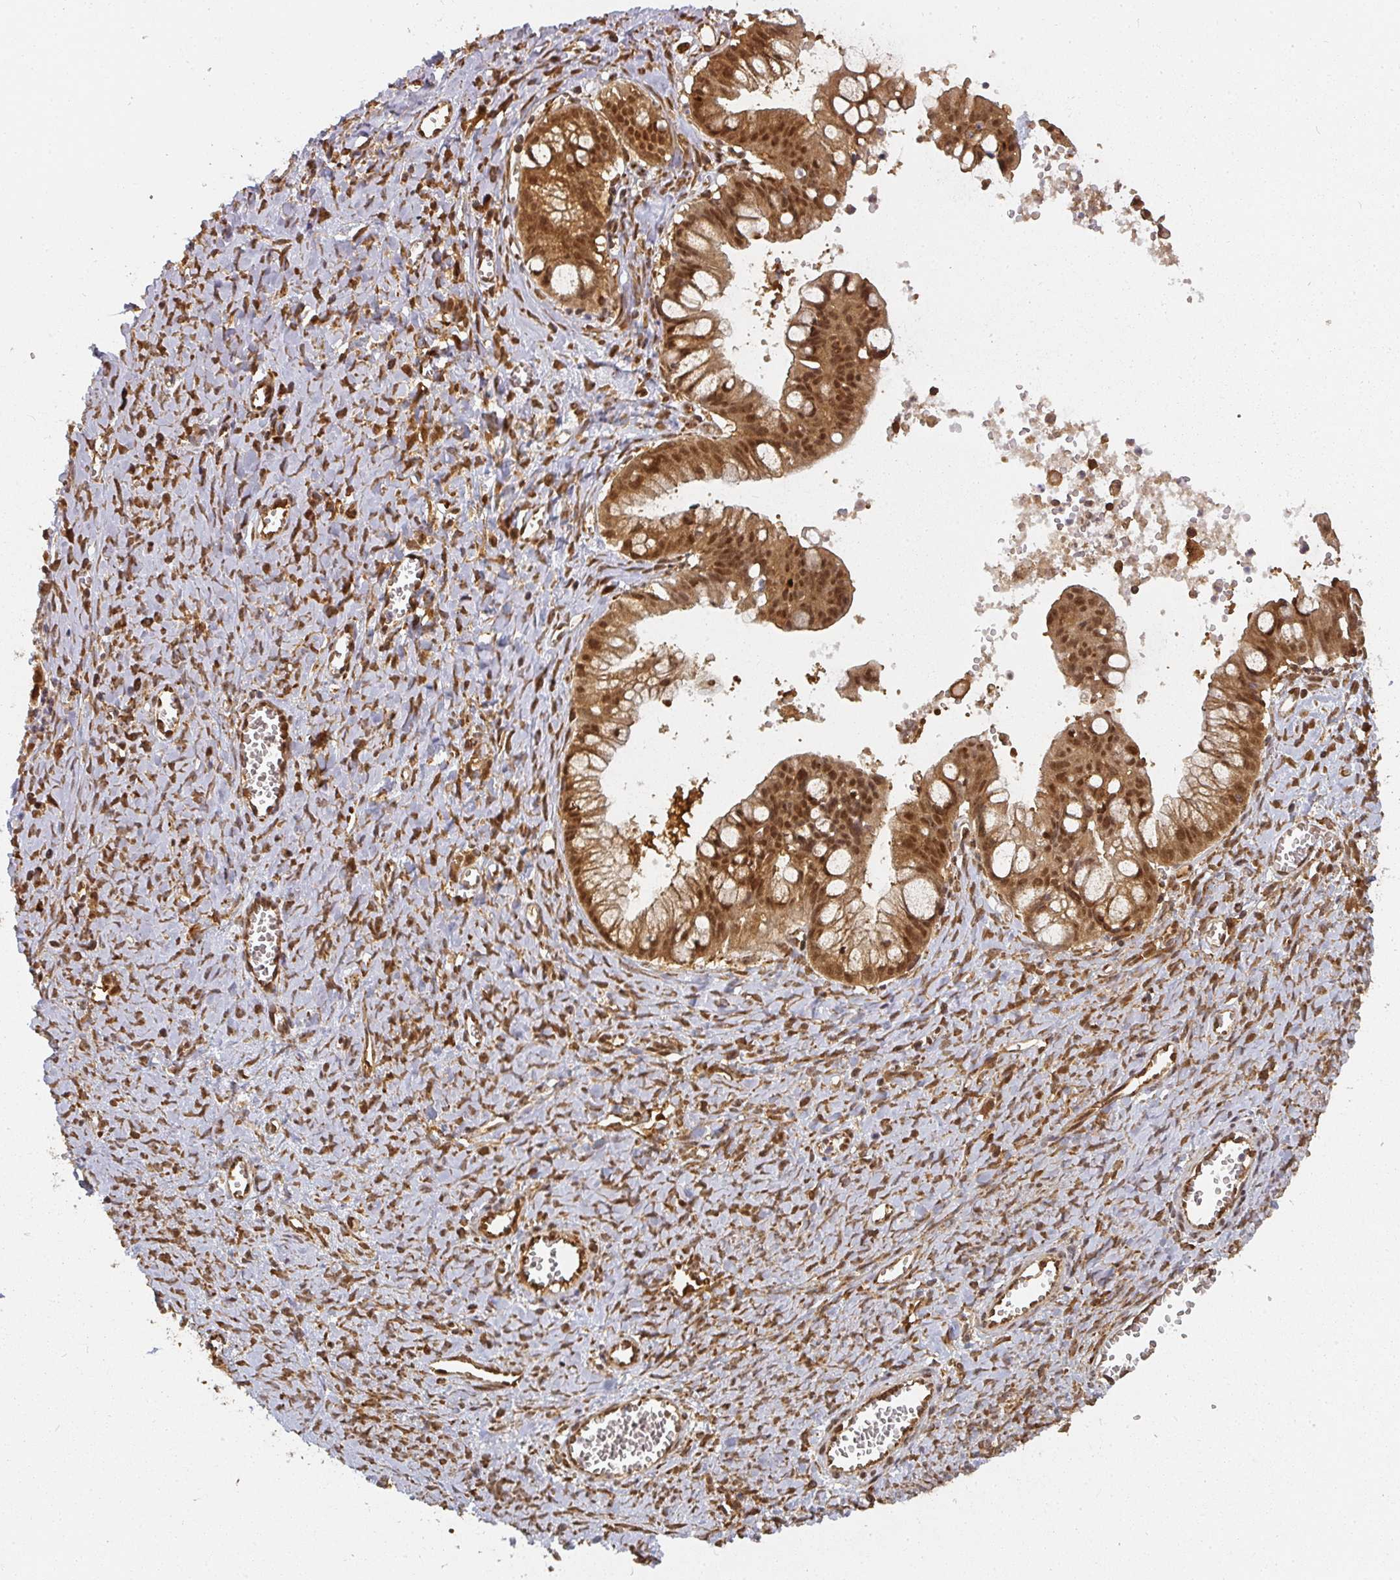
{"staining": {"intensity": "moderate", "quantity": ">75%", "location": "cytoplasmic/membranous,nuclear"}, "tissue": "ovarian cancer", "cell_type": "Tumor cells", "image_type": "cancer", "snomed": [{"axis": "morphology", "description": "Cystadenocarcinoma, mucinous, NOS"}, {"axis": "topography", "description": "Ovary"}], "caption": "IHC of ovarian mucinous cystadenocarcinoma exhibits medium levels of moderate cytoplasmic/membranous and nuclear positivity in about >75% of tumor cells. Nuclei are stained in blue.", "gene": "PPP6R3", "patient": {"sex": "female", "age": 70}}